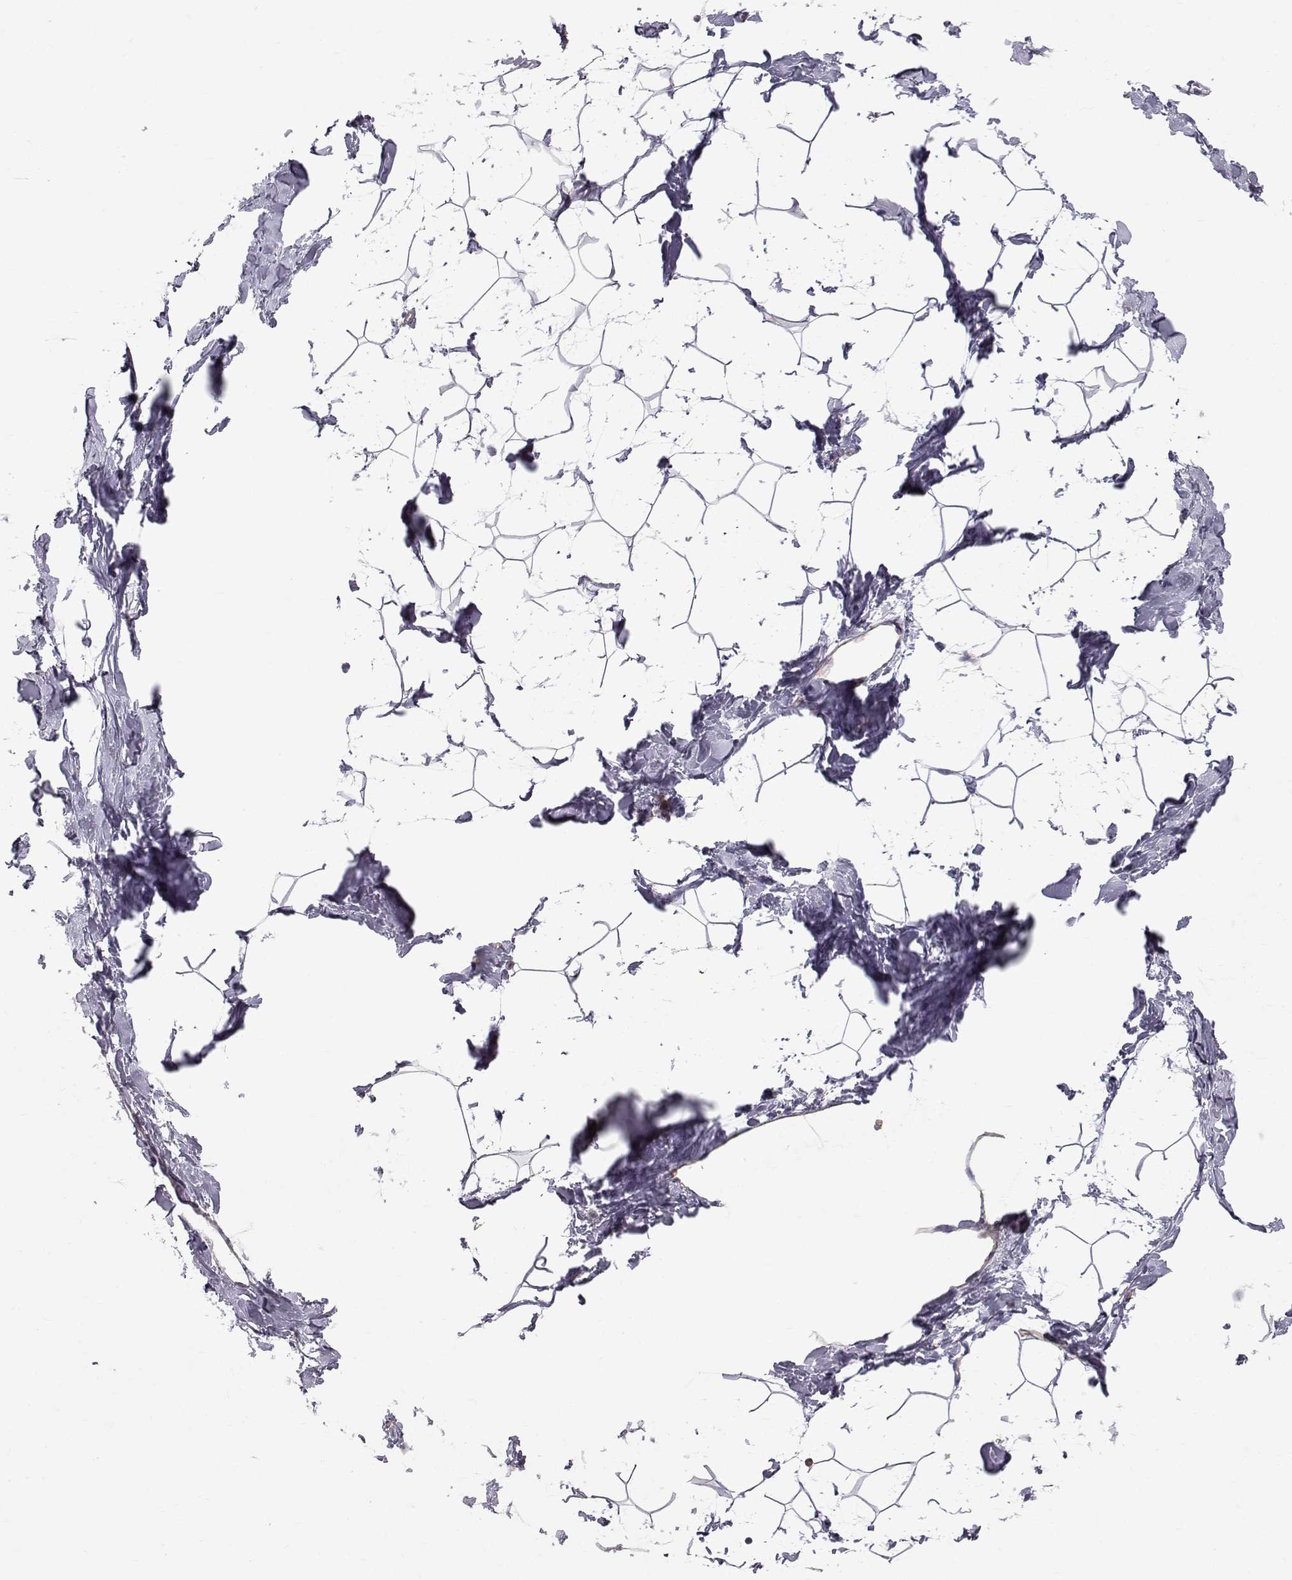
{"staining": {"intensity": "negative", "quantity": "none", "location": "none"}, "tissue": "breast", "cell_type": "Adipocytes", "image_type": "normal", "snomed": [{"axis": "morphology", "description": "Normal tissue, NOS"}, {"axis": "topography", "description": "Breast"}], "caption": "The immunohistochemistry (IHC) histopathology image has no significant staining in adipocytes of breast. (Brightfield microscopy of DAB (3,3'-diaminobenzidine) IHC at high magnification).", "gene": "QPCT", "patient": {"sex": "female", "age": 32}}